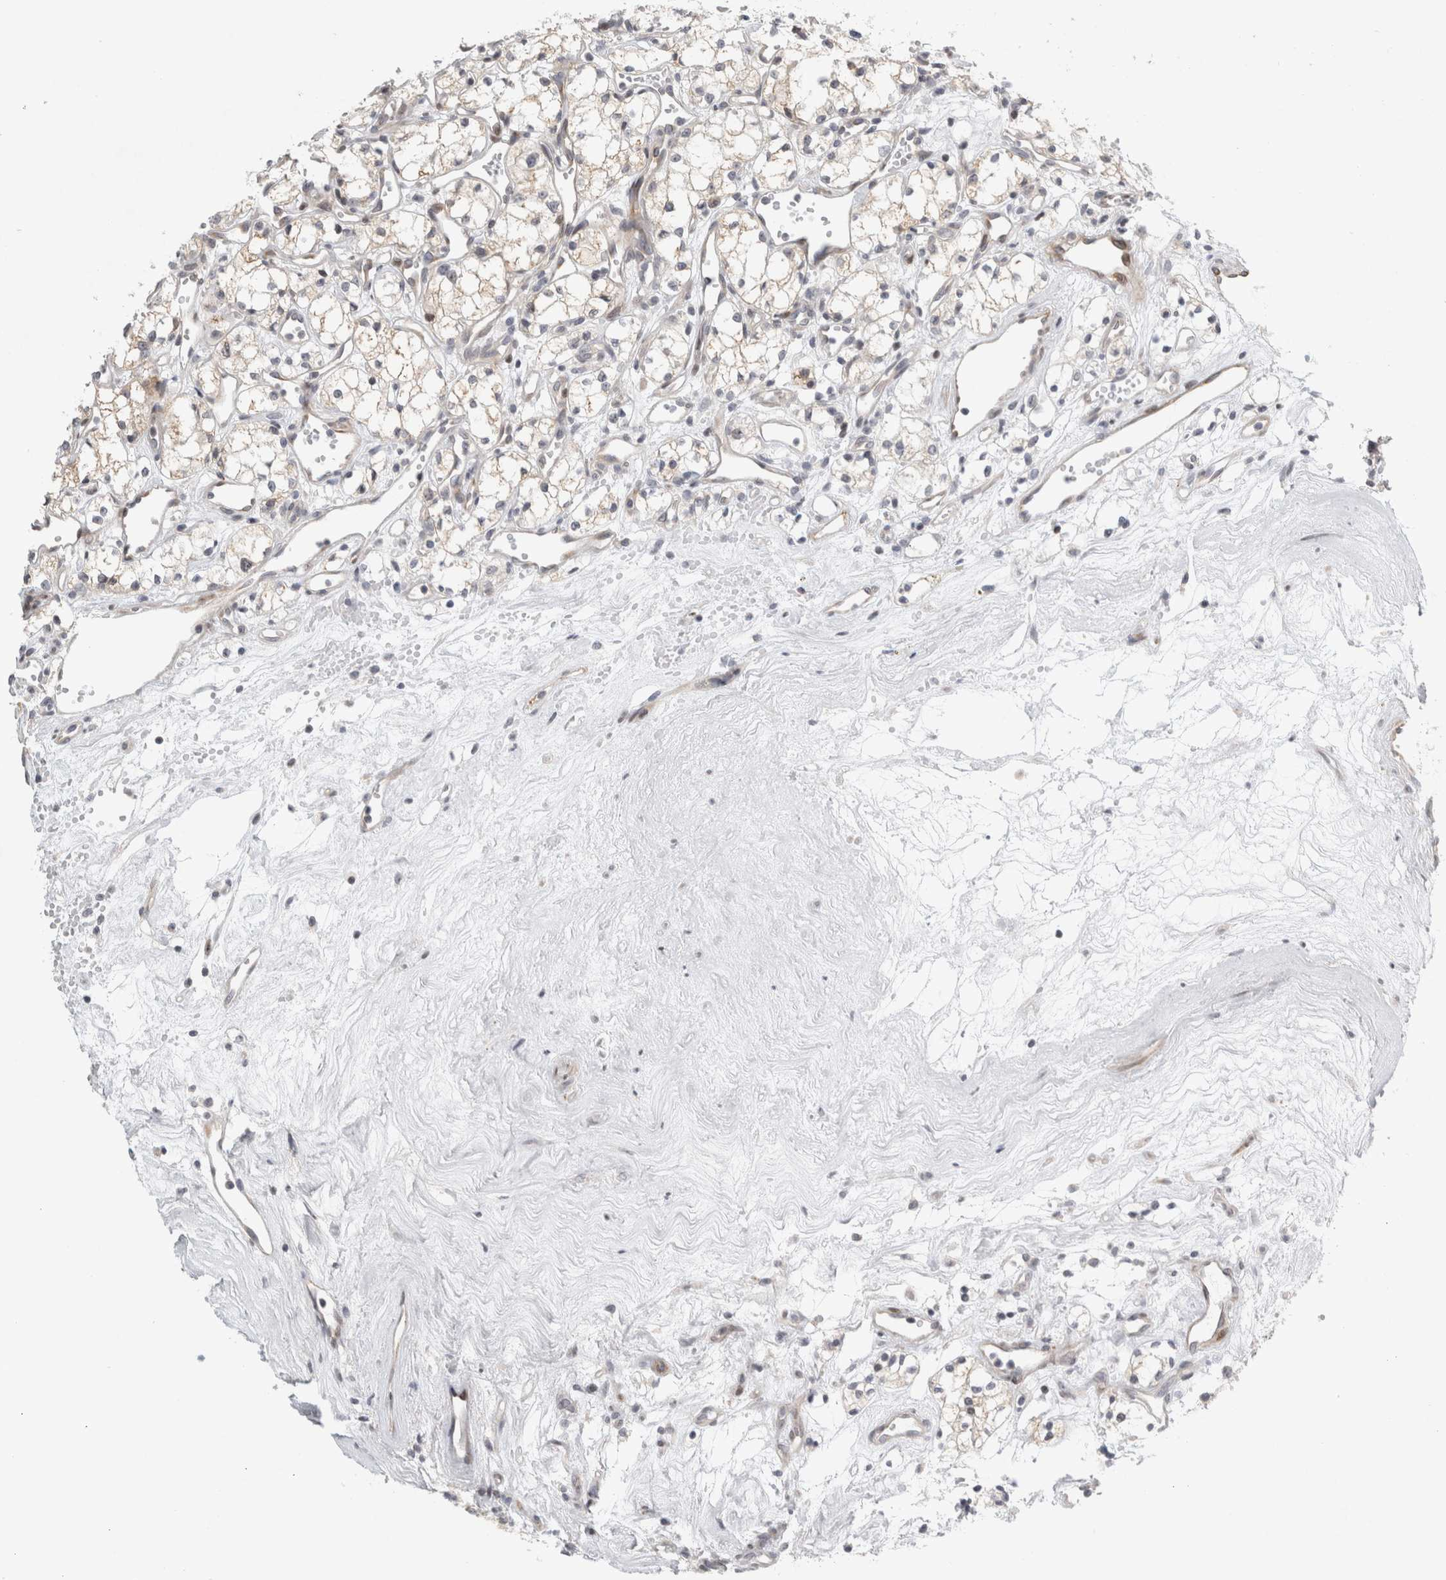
{"staining": {"intensity": "weak", "quantity": ">75%", "location": "cytoplasmic/membranous"}, "tissue": "renal cancer", "cell_type": "Tumor cells", "image_type": "cancer", "snomed": [{"axis": "morphology", "description": "Adenocarcinoma, NOS"}, {"axis": "topography", "description": "Kidney"}], "caption": "Immunohistochemical staining of human renal adenocarcinoma demonstrates weak cytoplasmic/membranous protein expression in about >75% of tumor cells. Using DAB (3,3'-diaminobenzidine) (brown) and hematoxylin (blue) stains, captured at high magnification using brightfield microscopy.", "gene": "UTP25", "patient": {"sex": "male", "age": 59}}